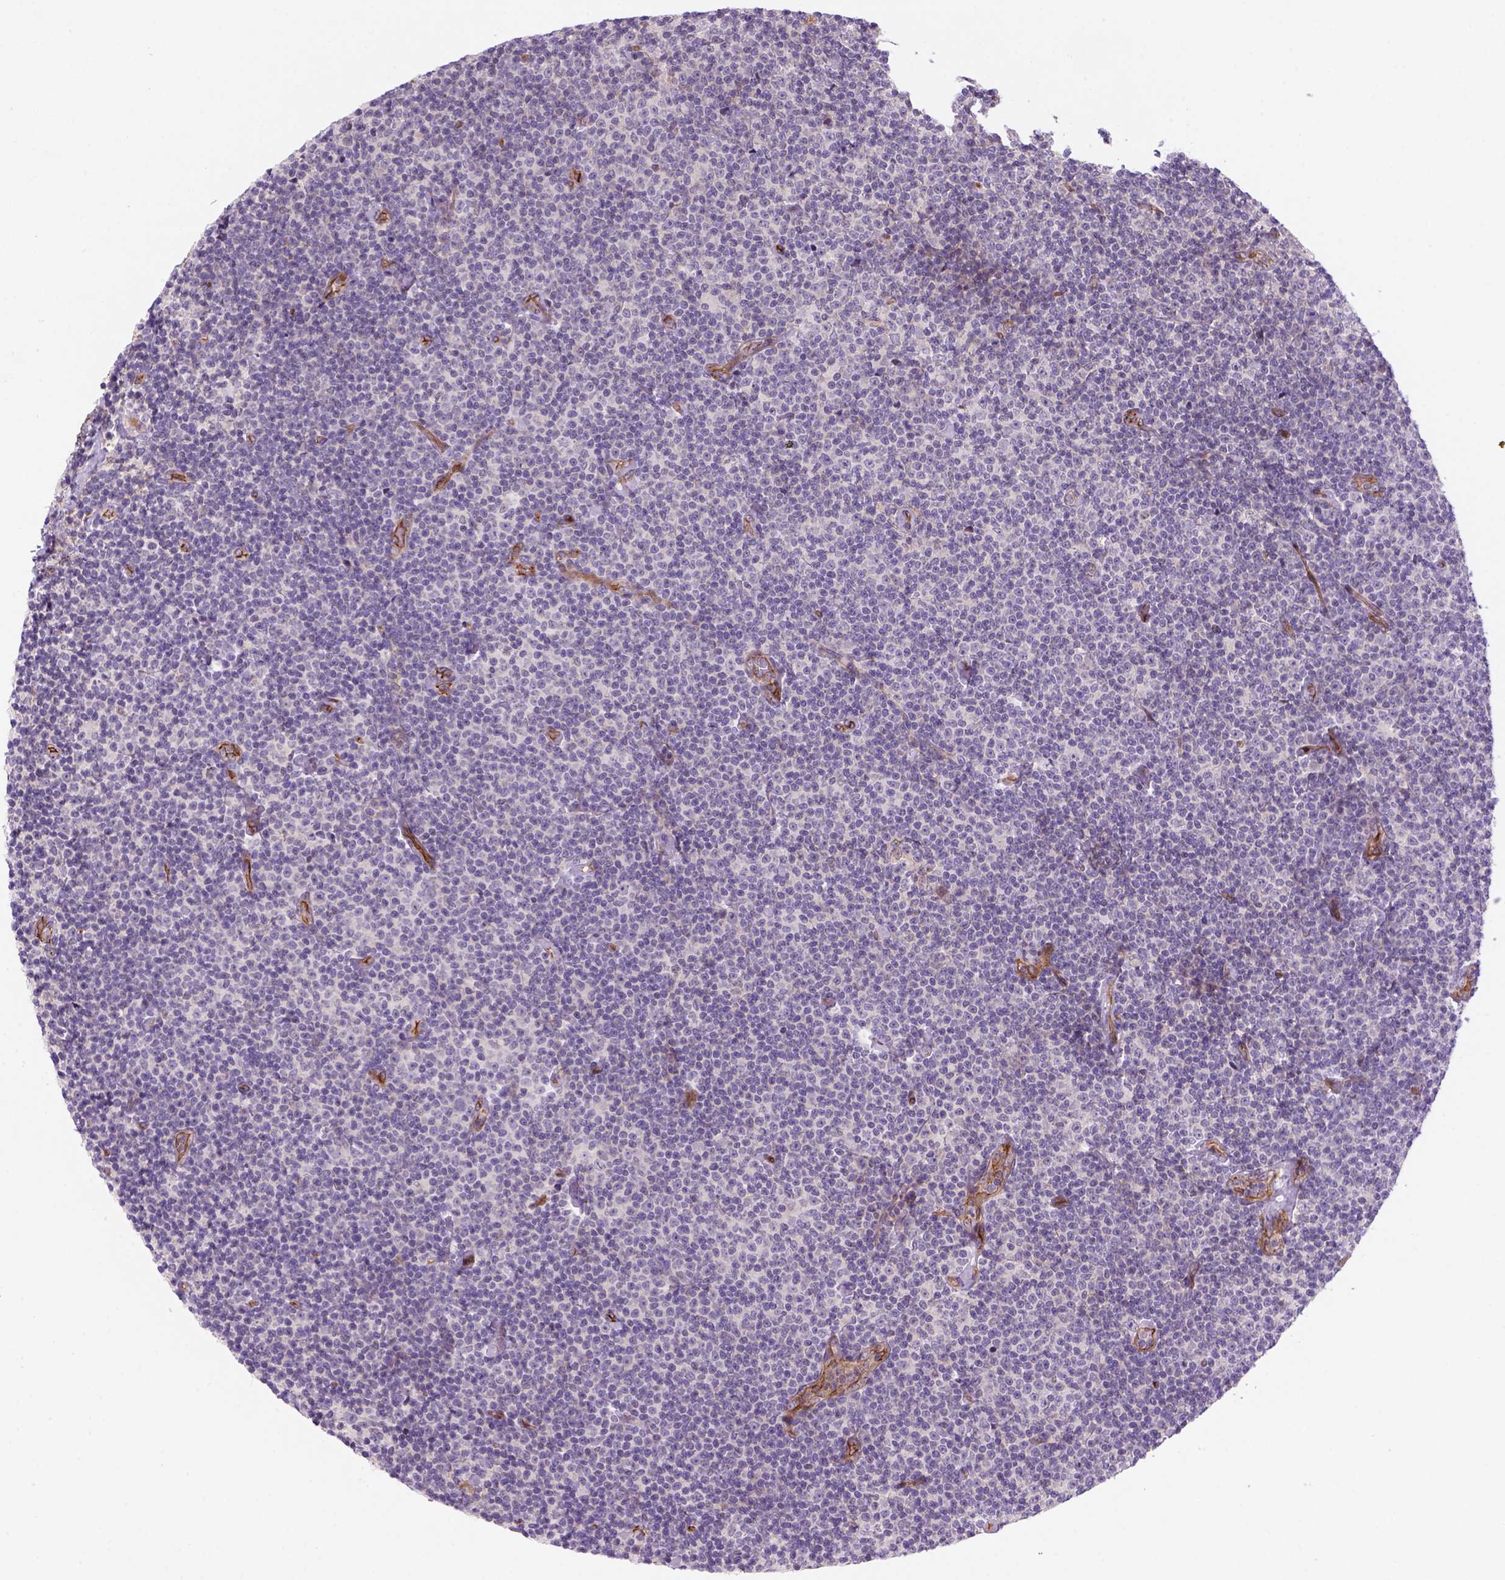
{"staining": {"intensity": "negative", "quantity": "none", "location": "none"}, "tissue": "lymphoma", "cell_type": "Tumor cells", "image_type": "cancer", "snomed": [{"axis": "morphology", "description": "Malignant lymphoma, non-Hodgkin's type, Low grade"}, {"axis": "topography", "description": "Lymph node"}], "caption": "Lymphoma stained for a protein using IHC shows no staining tumor cells.", "gene": "VSTM5", "patient": {"sex": "male", "age": 81}}